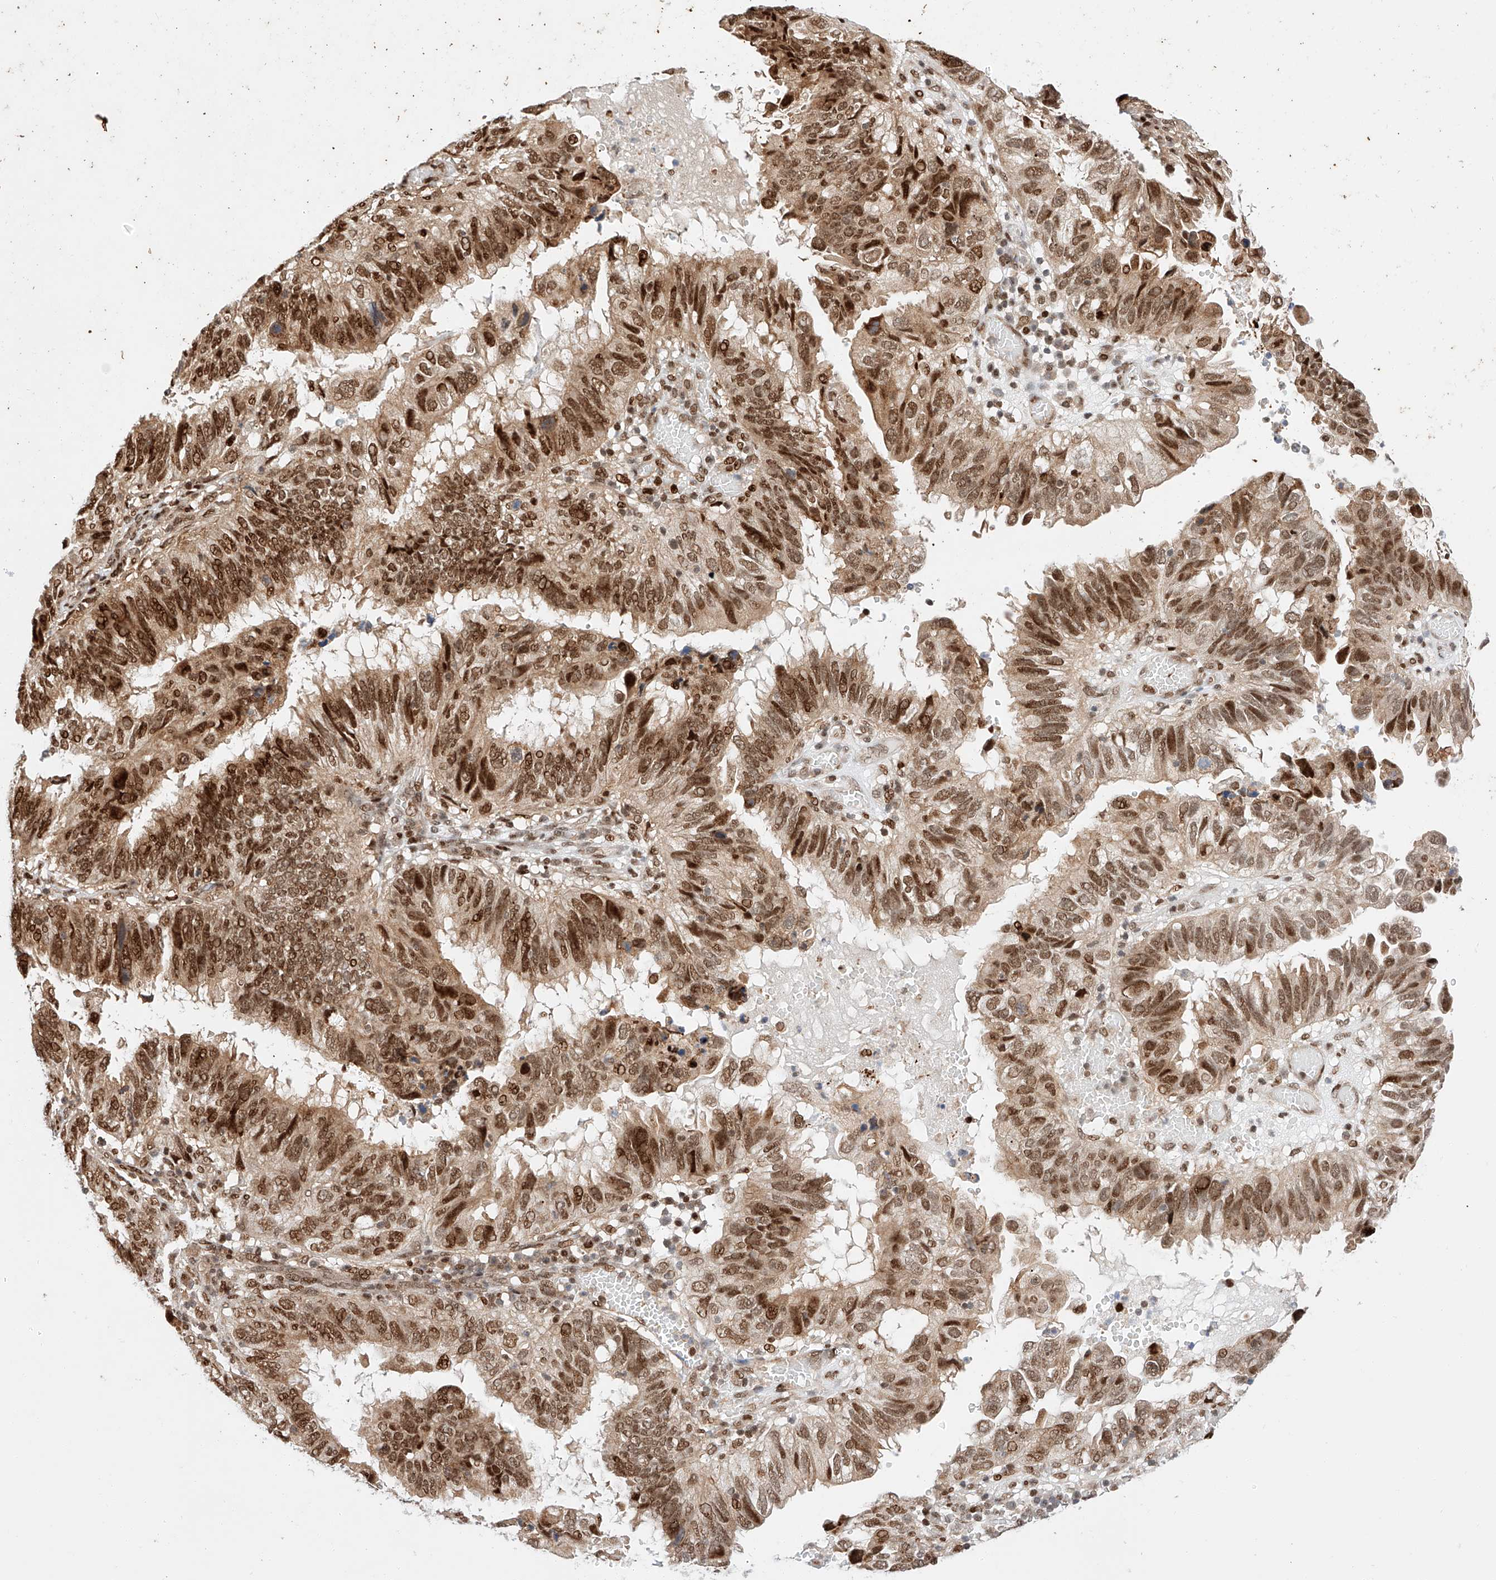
{"staining": {"intensity": "strong", "quantity": ">75%", "location": "nuclear"}, "tissue": "endometrial cancer", "cell_type": "Tumor cells", "image_type": "cancer", "snomed": [{"axis": "morphology", "description": "Adenocarcinoma, NOS"}, {"axis": "topography", "description": "Uterus"}], "caption": "Immunohistochemistry (IHC) (DAB) staining of human endometrial cancer (adenocarcinoma) exhibits strong nuclear protein positivity in approximately >75% of tumor cells. Using DAB (3,3'-diaminobenzidine) (brown) and hematoxylin (blue) stains, captured at high magnification using brightfield microscopy.", "gene": "HDAC9", "patient": {"sex": "female", "age": 77}}